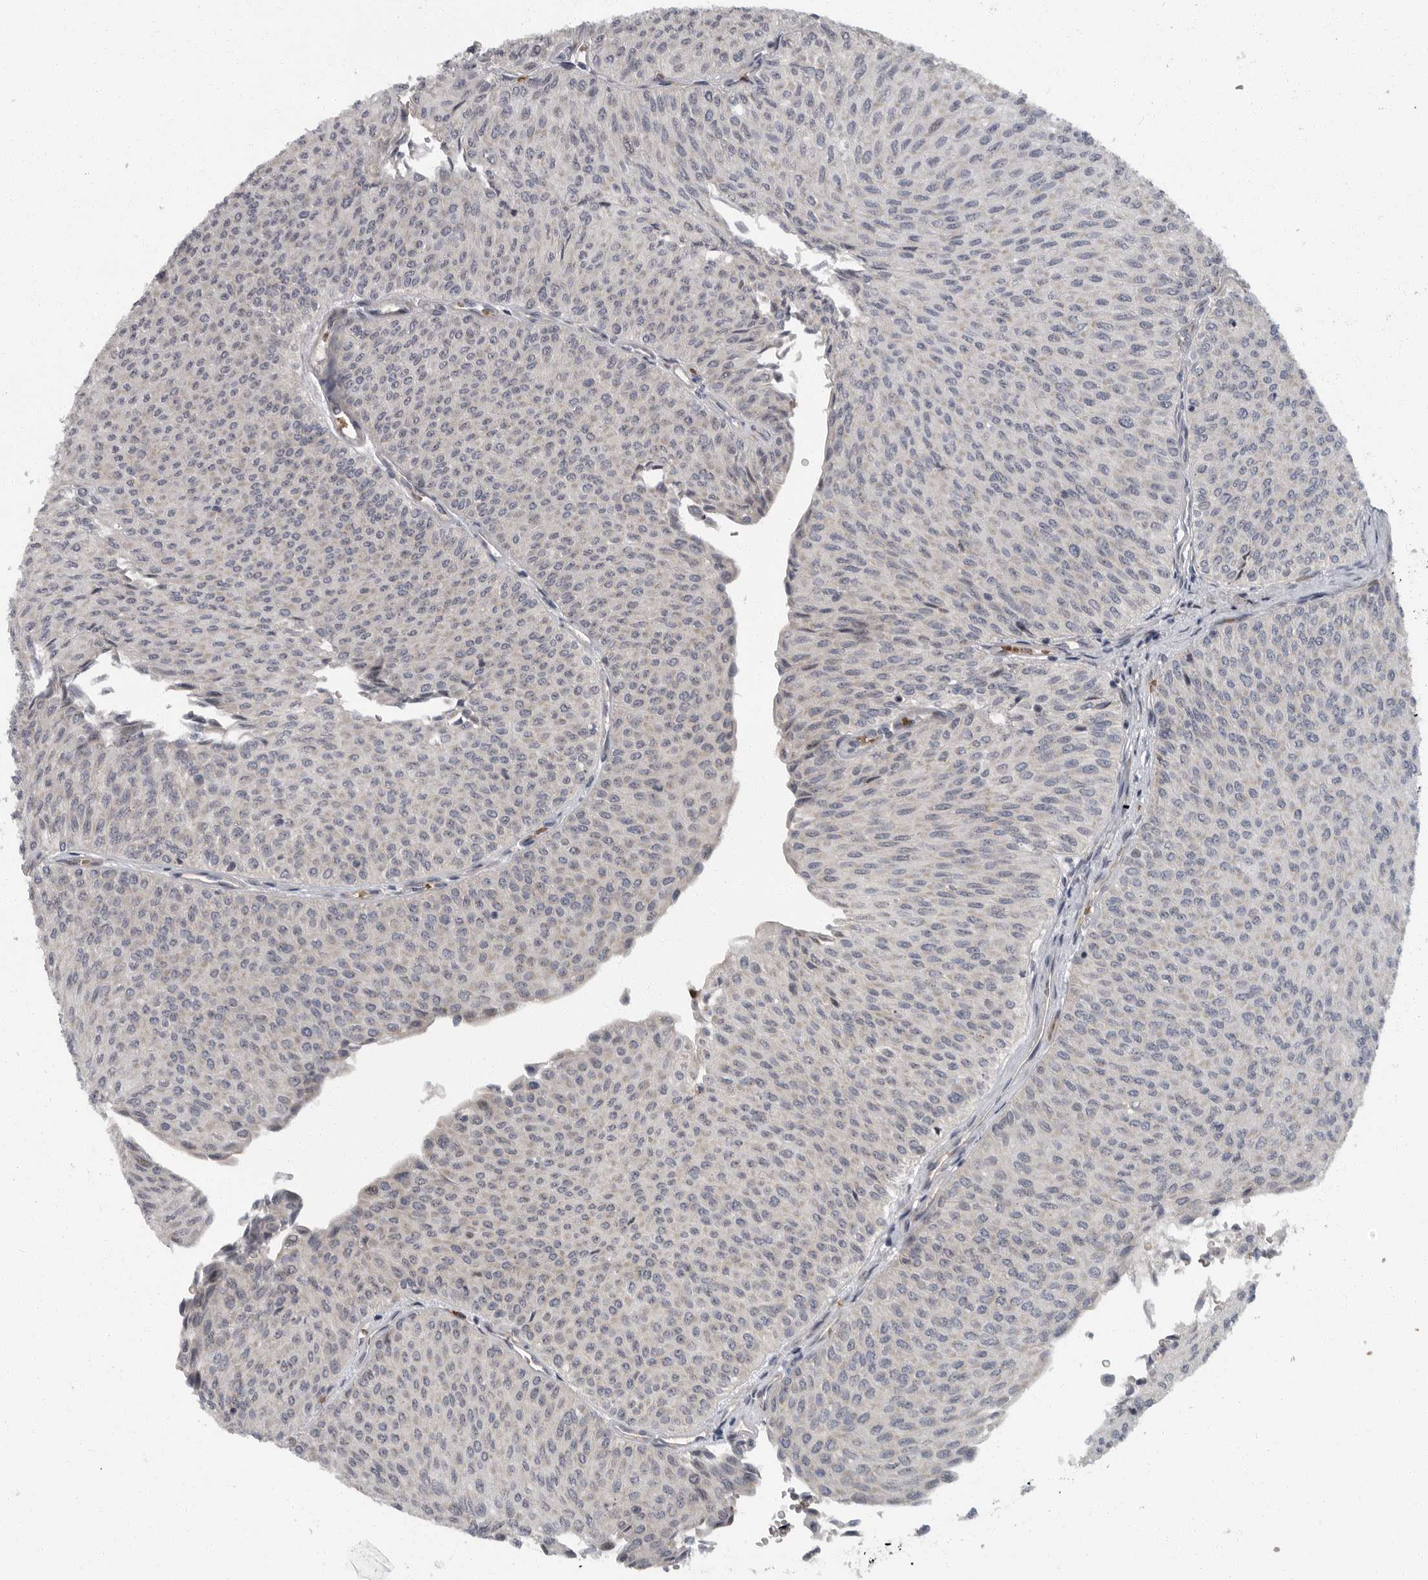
{"staining": {"intensity": "negative", "quantity": "none", "location": "none"}, "tissue": "urothelial cancer", "cell_type": "Tumor cells", "image_type": "cancer", "snomed": [{"axis": "morphology", "description": "Urothelial carcinoma, Low grade"}, {"axis": "topography", "description": "Urinary bladder"}], "caption": "Immunohistochemistry (IHC) image of human urothelial carcinoma (low-grade) stained for a protein (brown), which reveals no staining in tumor cells. The staining is performed using DAB brown chromogen with nuclei counter-stained in using hematoxylin.", "gene": "PDCD11", "patient": {"sex": "male", "age": 78}}